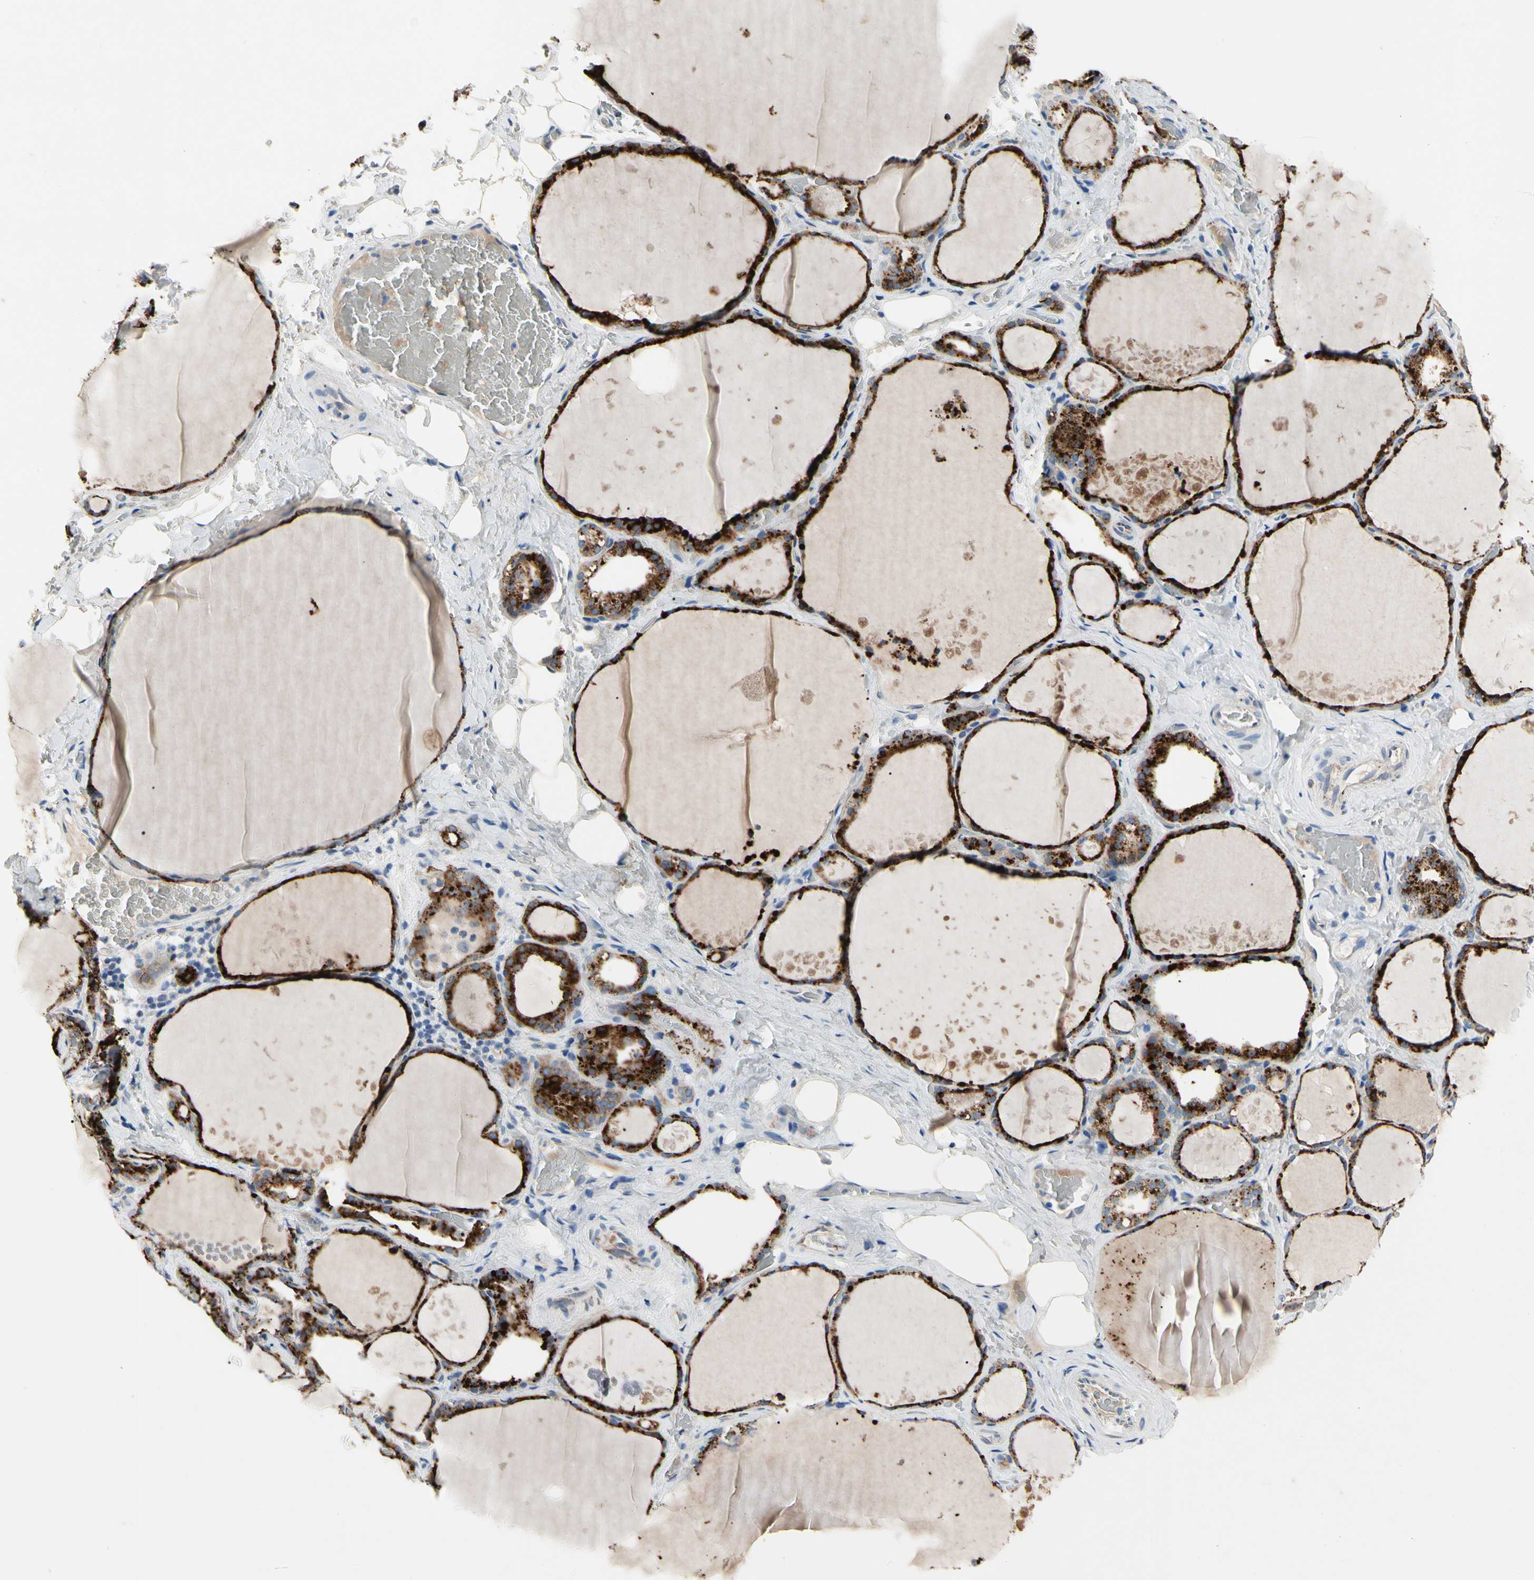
{"staining": {"intensity": "strong", "quantity": ">75%", "location": "cytoplasmic/membranous"}, "tissue": "thyroid gland", "cell_type": "Glandular cells", "image_type": "normal", "snomed": [{"axis": "morphology", "description": "Normal tissue, NOS"}, {"axis": "topography", "description": "Thyroid gland"}], "caption": "IHC photomicrograph of normal thyroid gland: thyroid gland stained using immunohistochemistry reveals high levels of strong protein expression localized specifically in the cytoplasmic/membranous of glandular cells, appearing as a cytoplasmic/membranous brown color.", "gene": "RETSAT", "patient": {"sex": "male", "age": 61}}